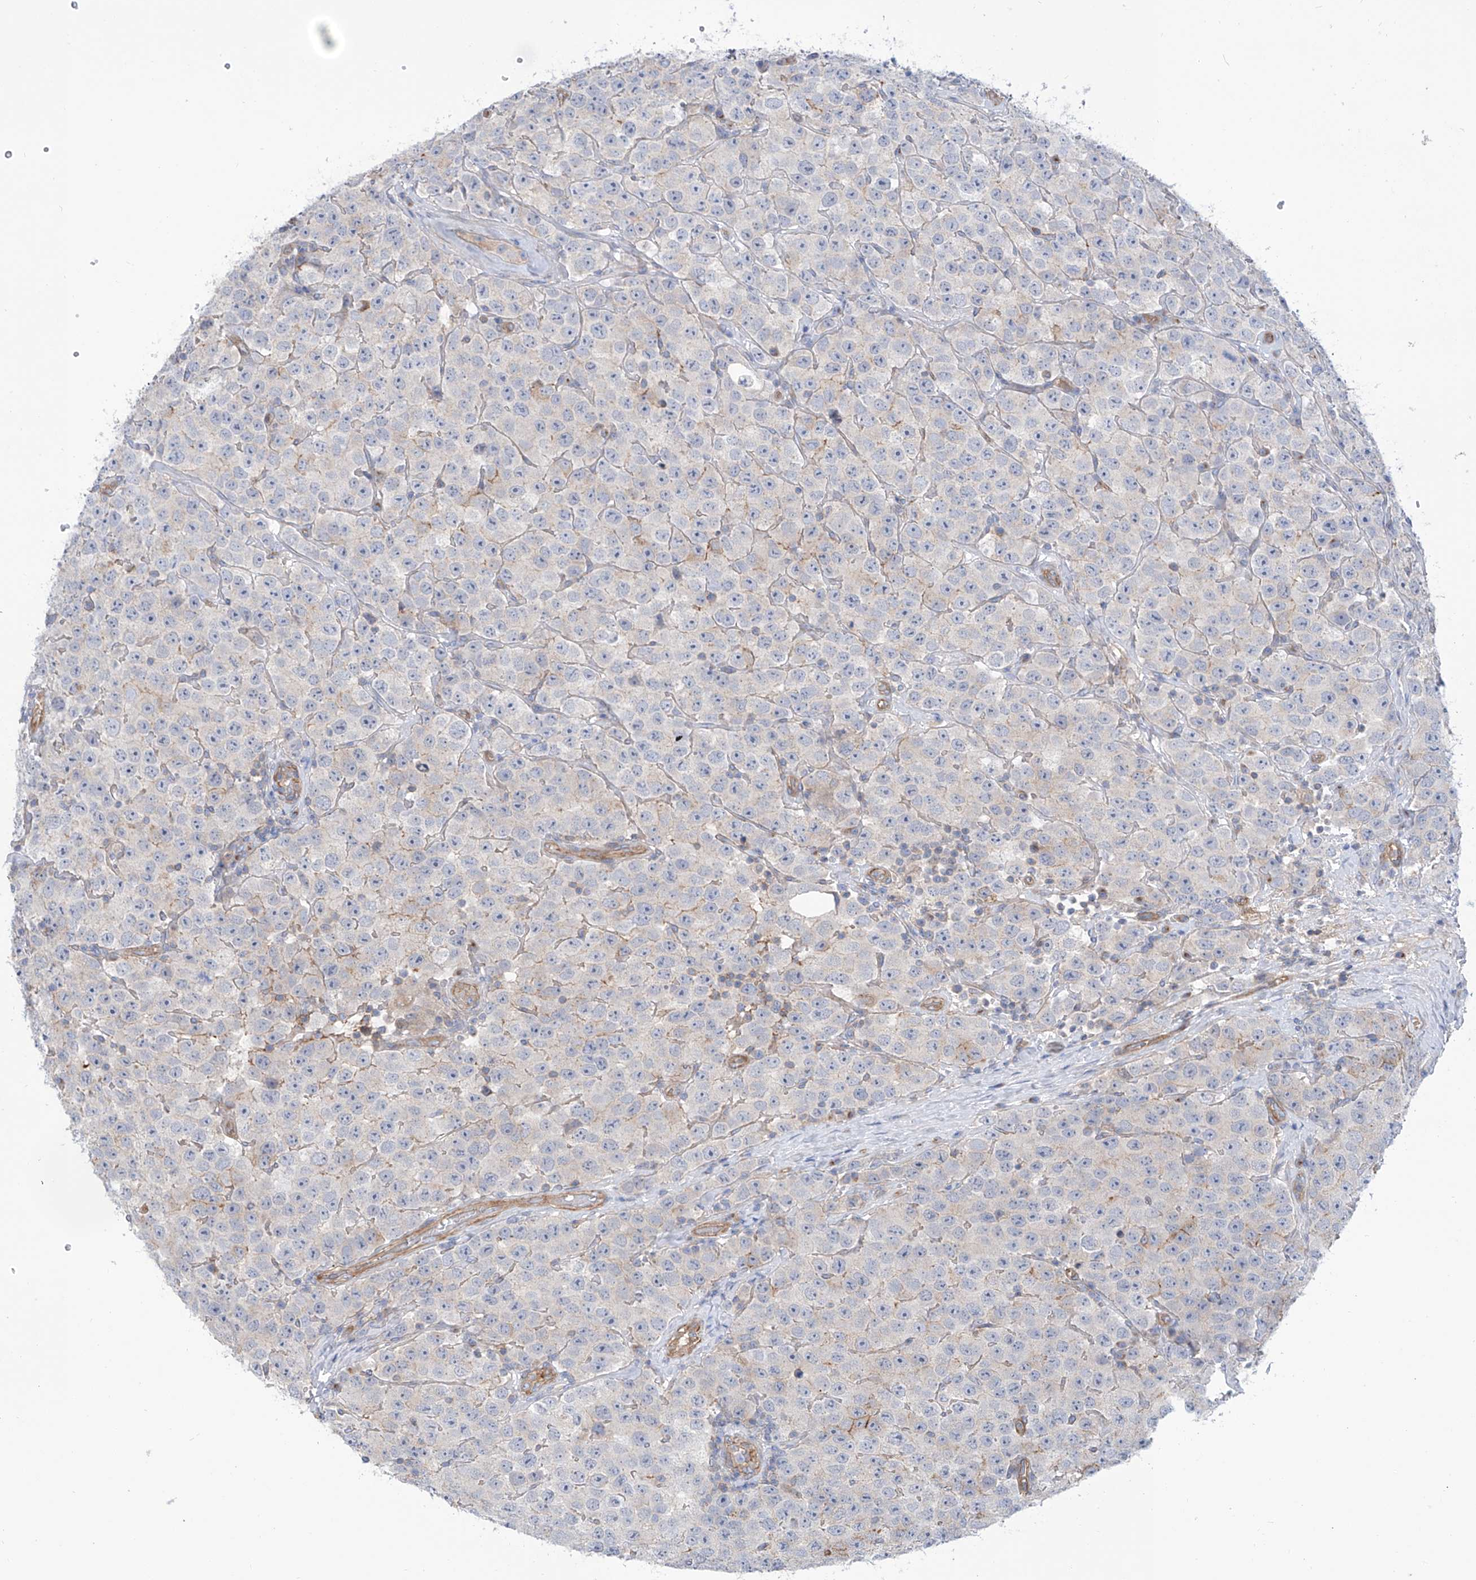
{"staining": {"intensity": "negative", "quantity": "none", "location": "none"}, "tissue": "testis cancer", "cell_type": "Tumor cells", "image_type": "cancer", "snomed": [{"axis": "morphology", "description": "Seminoma, NOS"}, {"axis": "topography", "description": "Testis"}], "caption": "Testis cancer (seminoma) was stained to show a protein in brown. There is no significant expression in tumor cells. (Immunohistochemistry (ihc), brightfield microscopy, high magnification).", "gene": "TMEM209", "patient": {"sex": "male", "age": 28}}